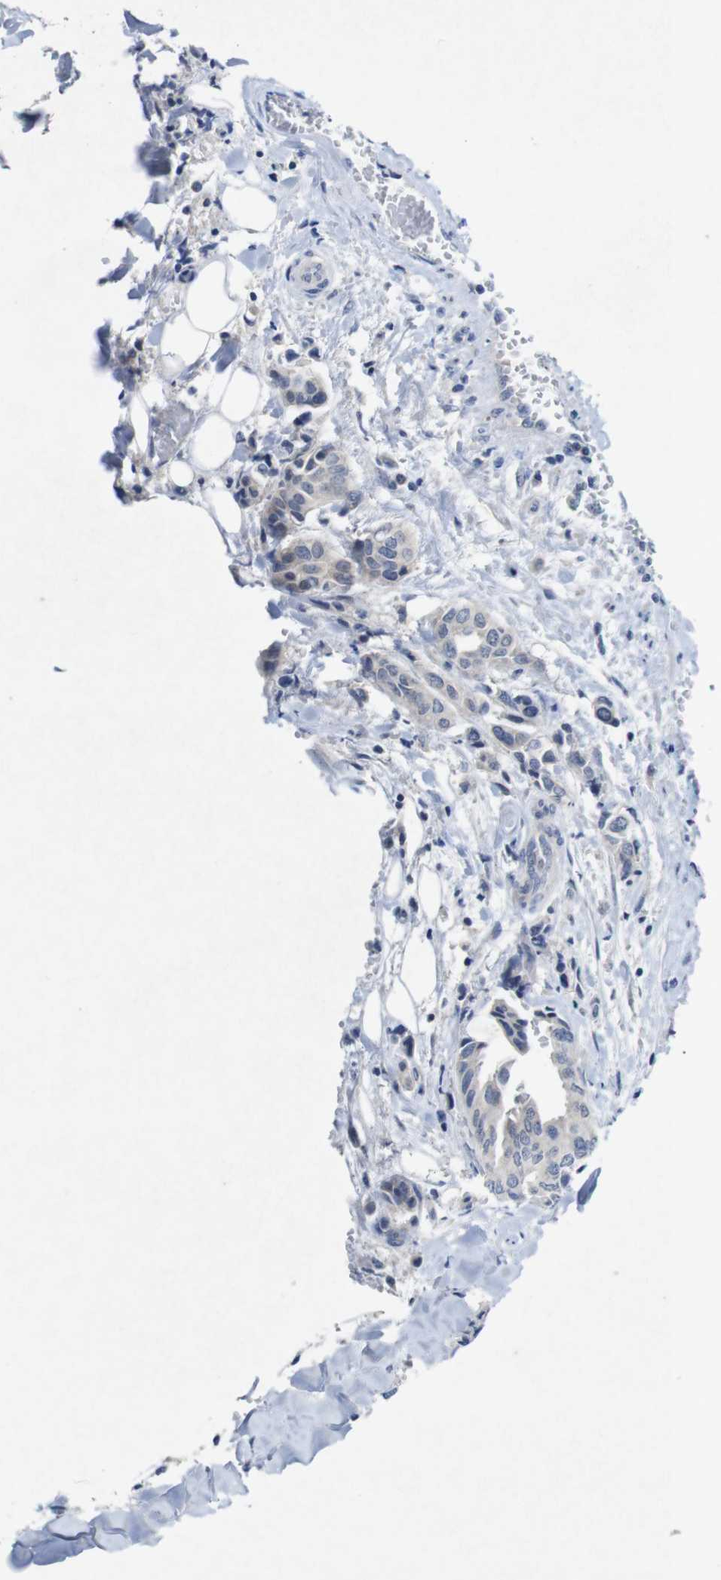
{"staining": {"intensity": "negative", "quantity": "none", "location": "none"}, "tissue": "head and neck cancer", "cell_type": "Tumor cells", "image_type": "cancer", "snomed": [{"axis": "morphology", "description": "Adenocarcinoma, NOS"}, {"axis": "topography", "description": "Salivary gland"}, {"axis": "topography", "description": "Head-Neck"}], "caption": "Histopathology image shows no protein staining in tumor cells of adenocarcinoma (head and neck) tissue. (DAB immunohistochemistry (IHC), high magnification).", "gene": "SLAMF7", "patient": {"sex": "female", "age": 59}}